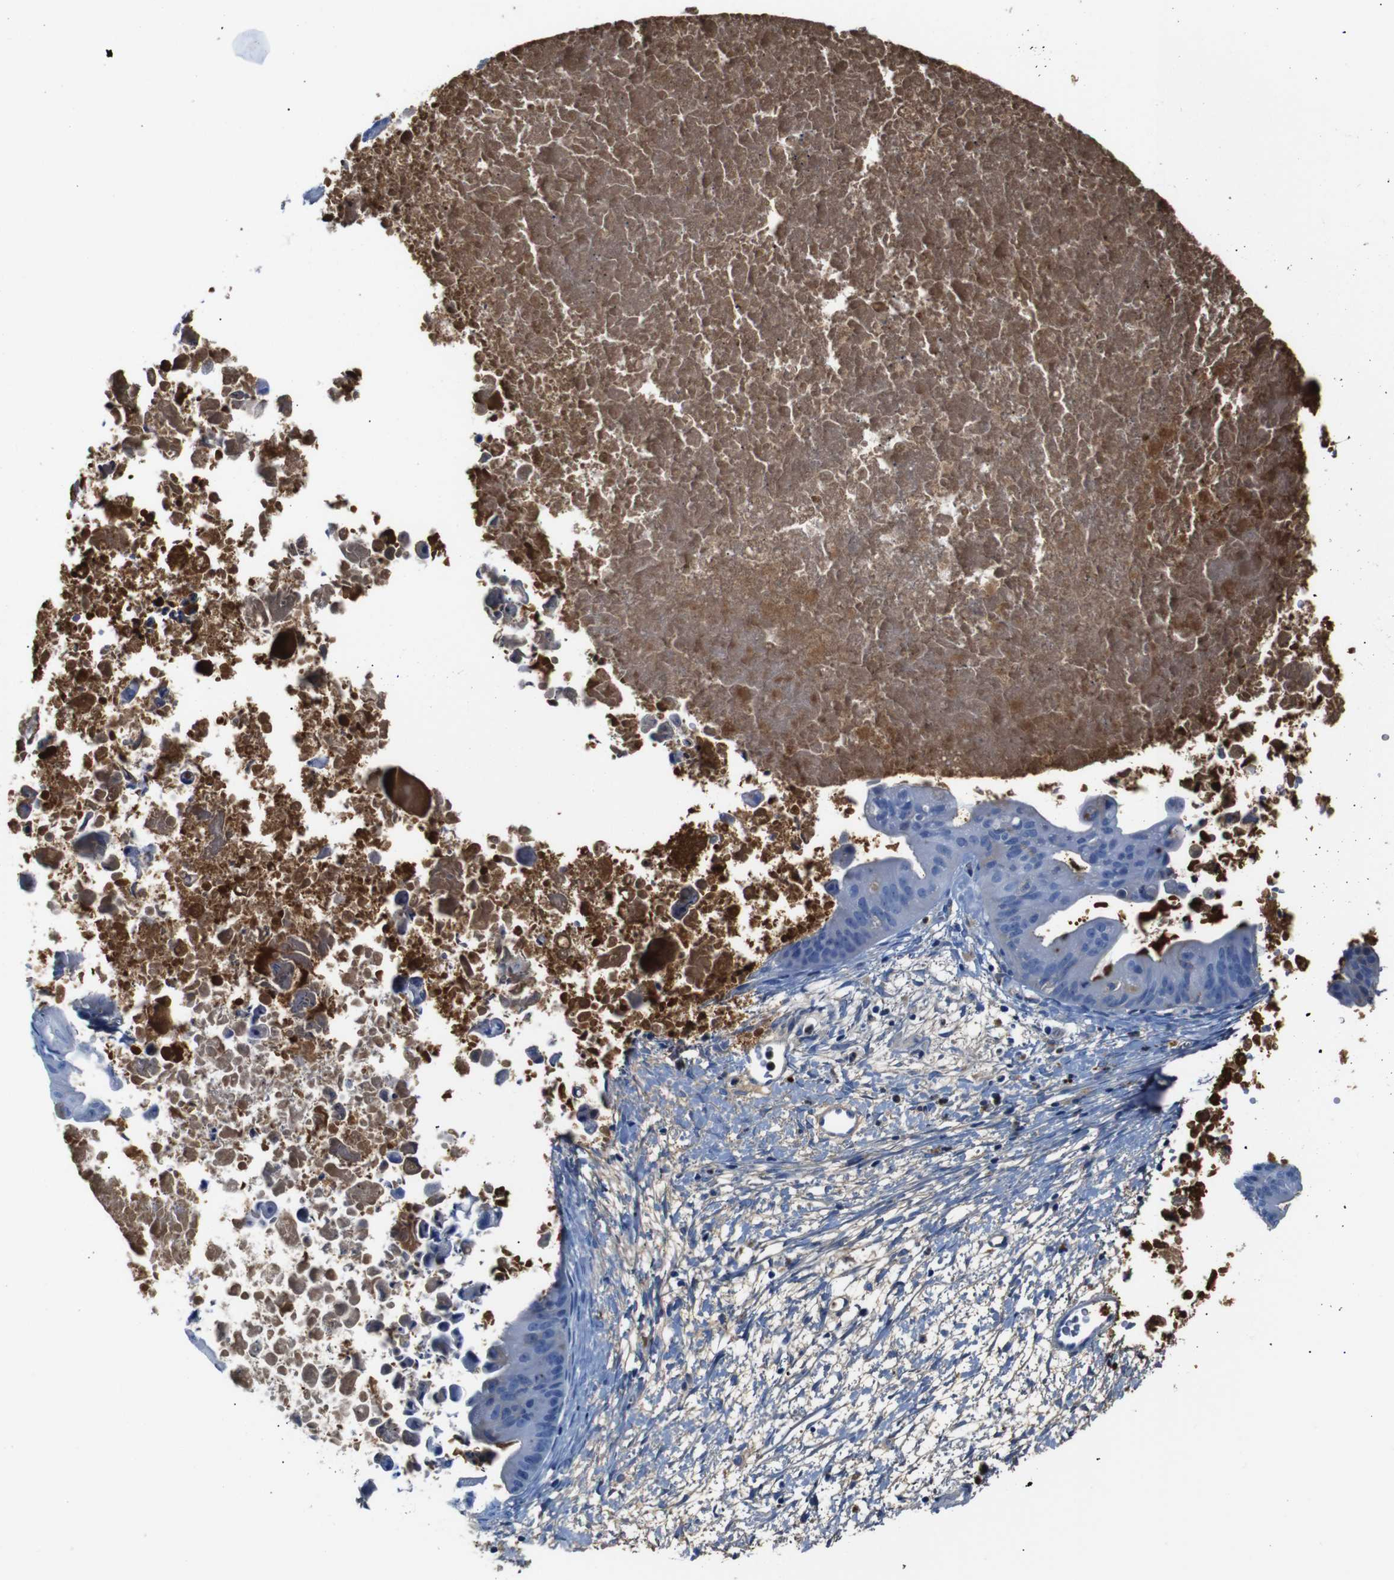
{"staining": {"intensity": "negative", "quantity": "none", "location": "none"}, "tissue": "ovarian cancer", "cell_type": "Tumor cells", "image_type": "cancer", "snomed": [{"axis": "morphology", "description": "Cystadenocarcinoma, mucinous, NOS"}, {"axis": "topography", "description": "Ovary"}], "caption": "Ovarian mucinous cystadenocarcinoma was stained to show a protein in brown. There is no significant expression in tumor cells. (Immunohistochemistry, brightfield microscopy, high magnification).", "gene": "SERPINA1", "patient": {"sex": "female", "age": 37}}